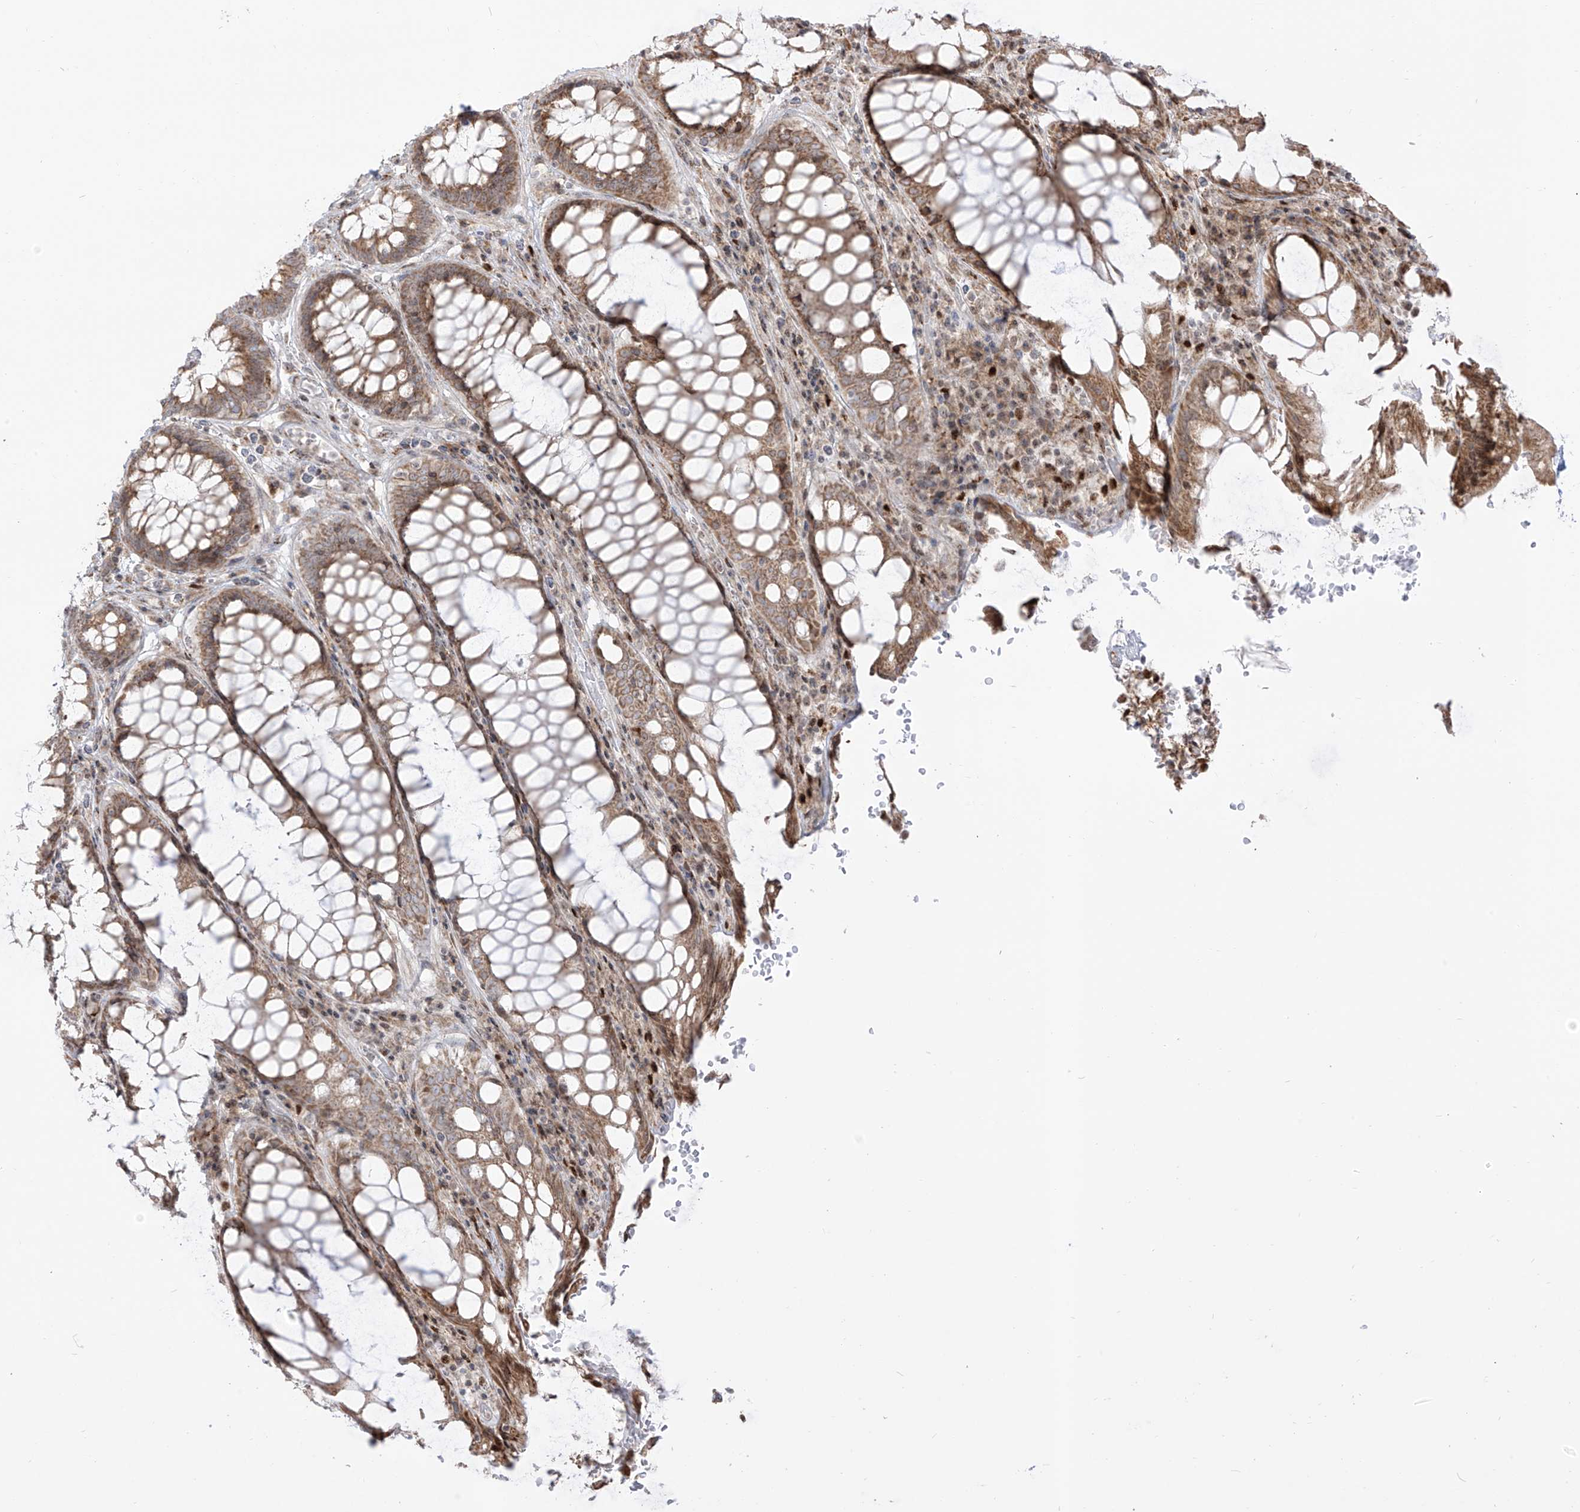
{"staining": {"intensity": "moderate", "quantity": ">75%", "location": "cytoplasmic/membranous"}, "tissue": "rectum", "cell_type": "Glandular cells", "image_type": "normal", "snomed": [{"axis": "morphology", "description": "Normal tissue, NOS"}, {"axis": "topography", "description": "Rectum"}], "caption": "IHC image of benign rectum stained for a protein (brown), which demonstrates medium levels of moderate cytoplasmic/membranous staining in approximately >75% of glandular cells.", "gene": "ZBTB8A", "patient": {"sex": "male", "age": 64}}